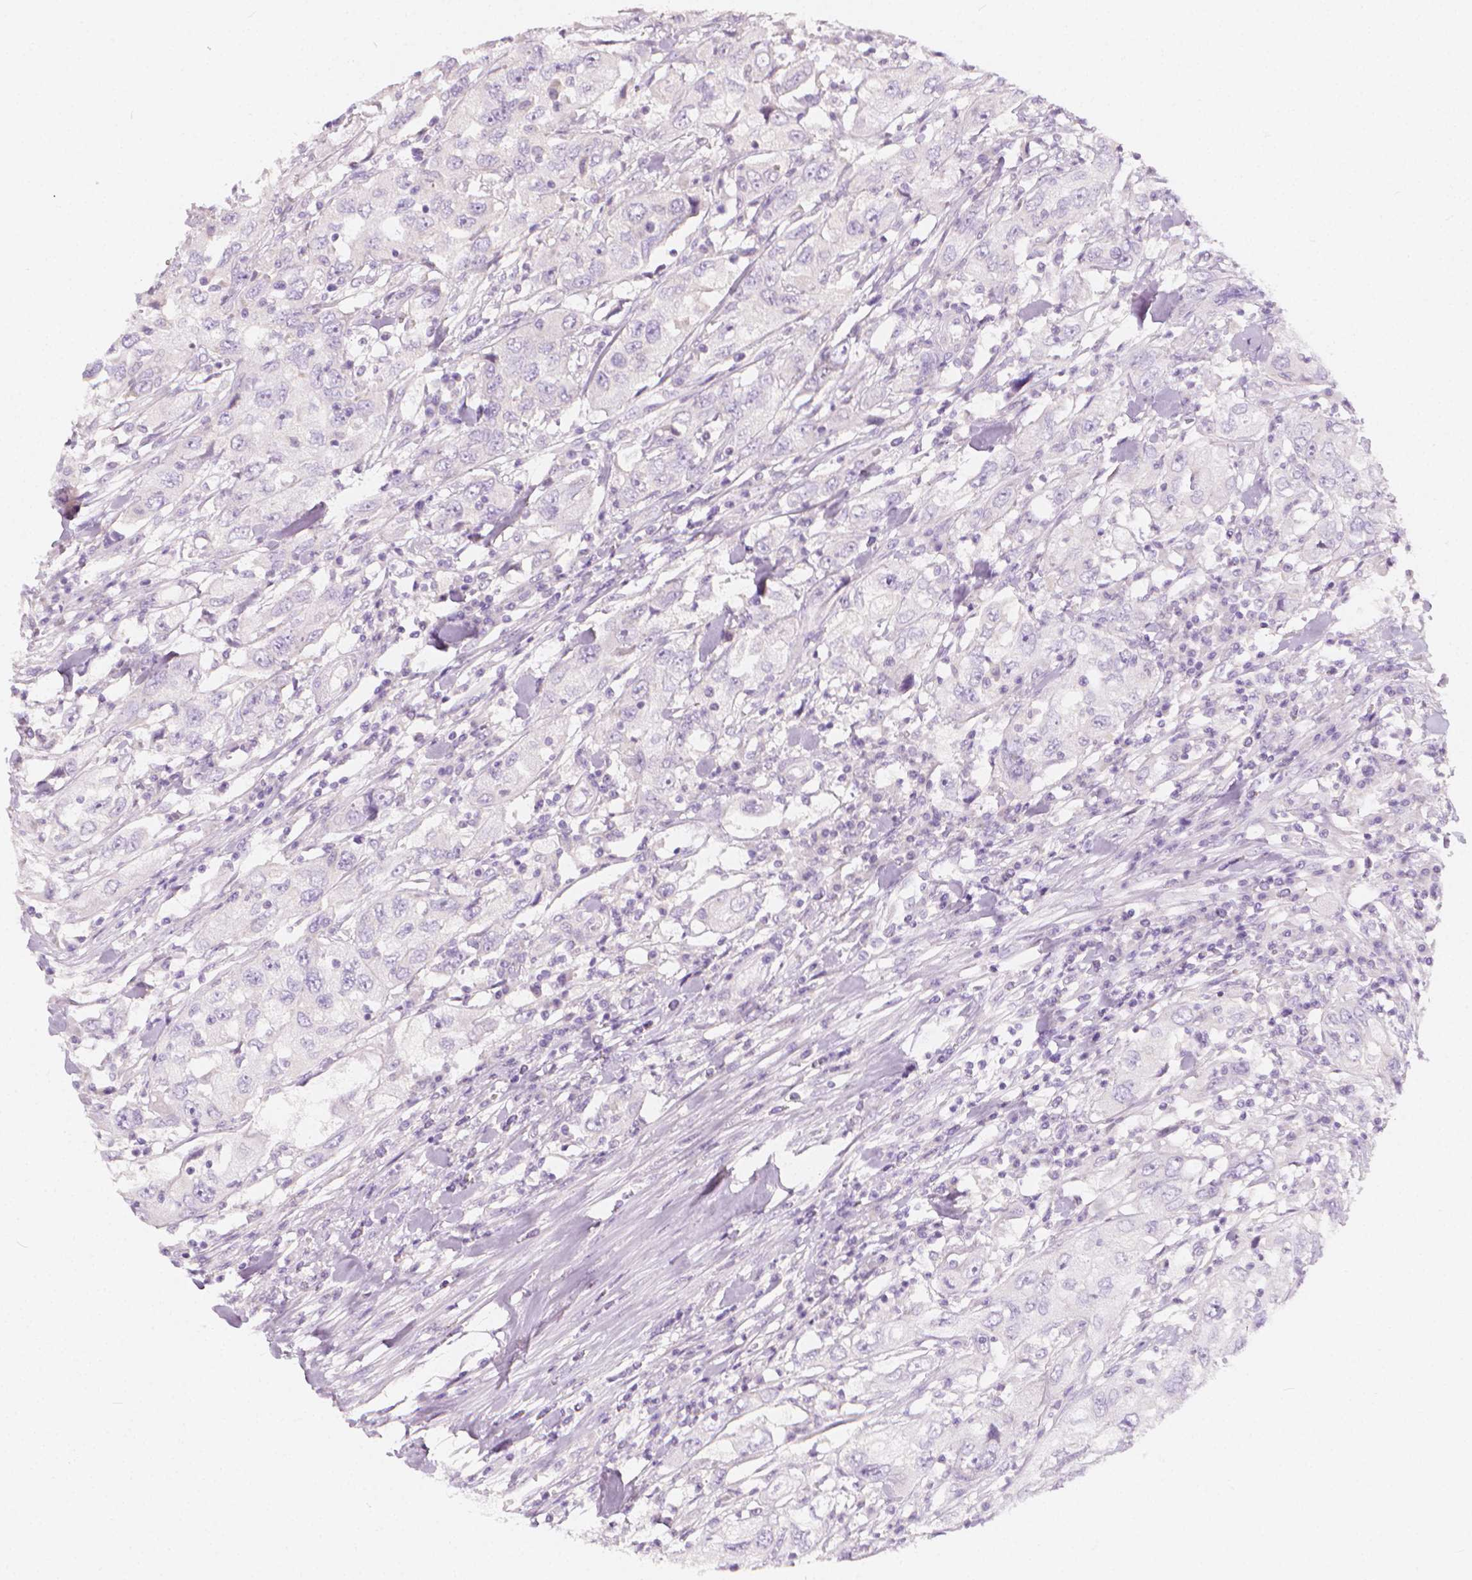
{"staining": {"intensity": "negative", "quantity": "none", "location": "none"}, "tissue": "urothelial cancer", "cell_type": "Tumor cells", "image_type": "cancer", "snomed": [{"axis": "morphology", "description": "Urothelial carcinoma, High grade"}, {"axis": "topography", "description": "Urinary bladder"}], "caption": "Urothelial cancer was stained to show a protein in brown. There is no significant staining in tumor cells.", "gene": "RBFOX1", "patient": {"sex": "male", "age": 76}}